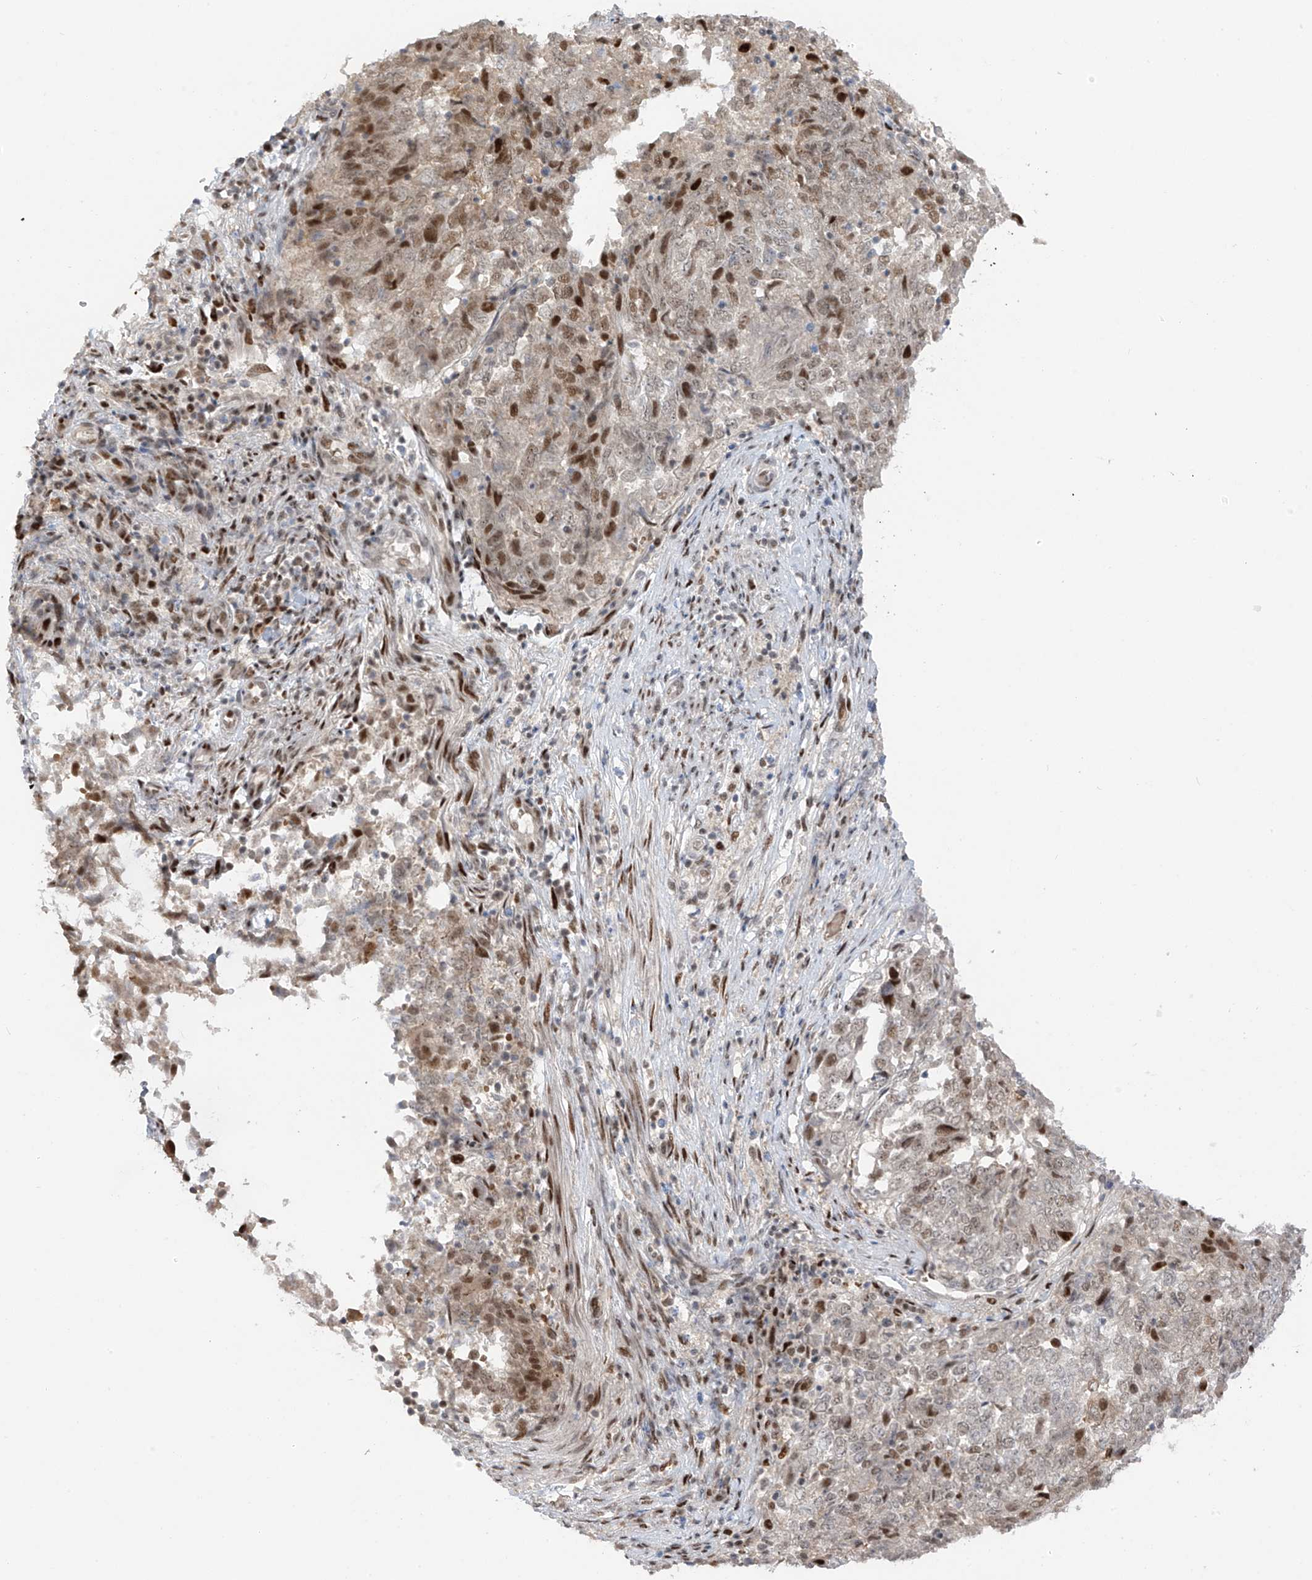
{"staining": {"intensity": "moderate", "quantity": "25%-75%", "location": "nuclear"}, "tissue": "endometrial cancer", "cell_type": "Tumor cells", "image_type": "cancer", "snomed": [{"axis": "morphology", "description": "Adenocarcinoma, NOS"}, {"axis": "topography", "description": "Endometrium"}], "caption": "Immunohistochemistry (IHC) image of adenocarcinoma (endometrial) stained for a protein (brown), which demonstrates medium levels of moderate nuclear positivity in approximately 25%-75% of tumor cells.", "gene": "ZCWPW2", "patient": {"sex": "female", "age": 80}}